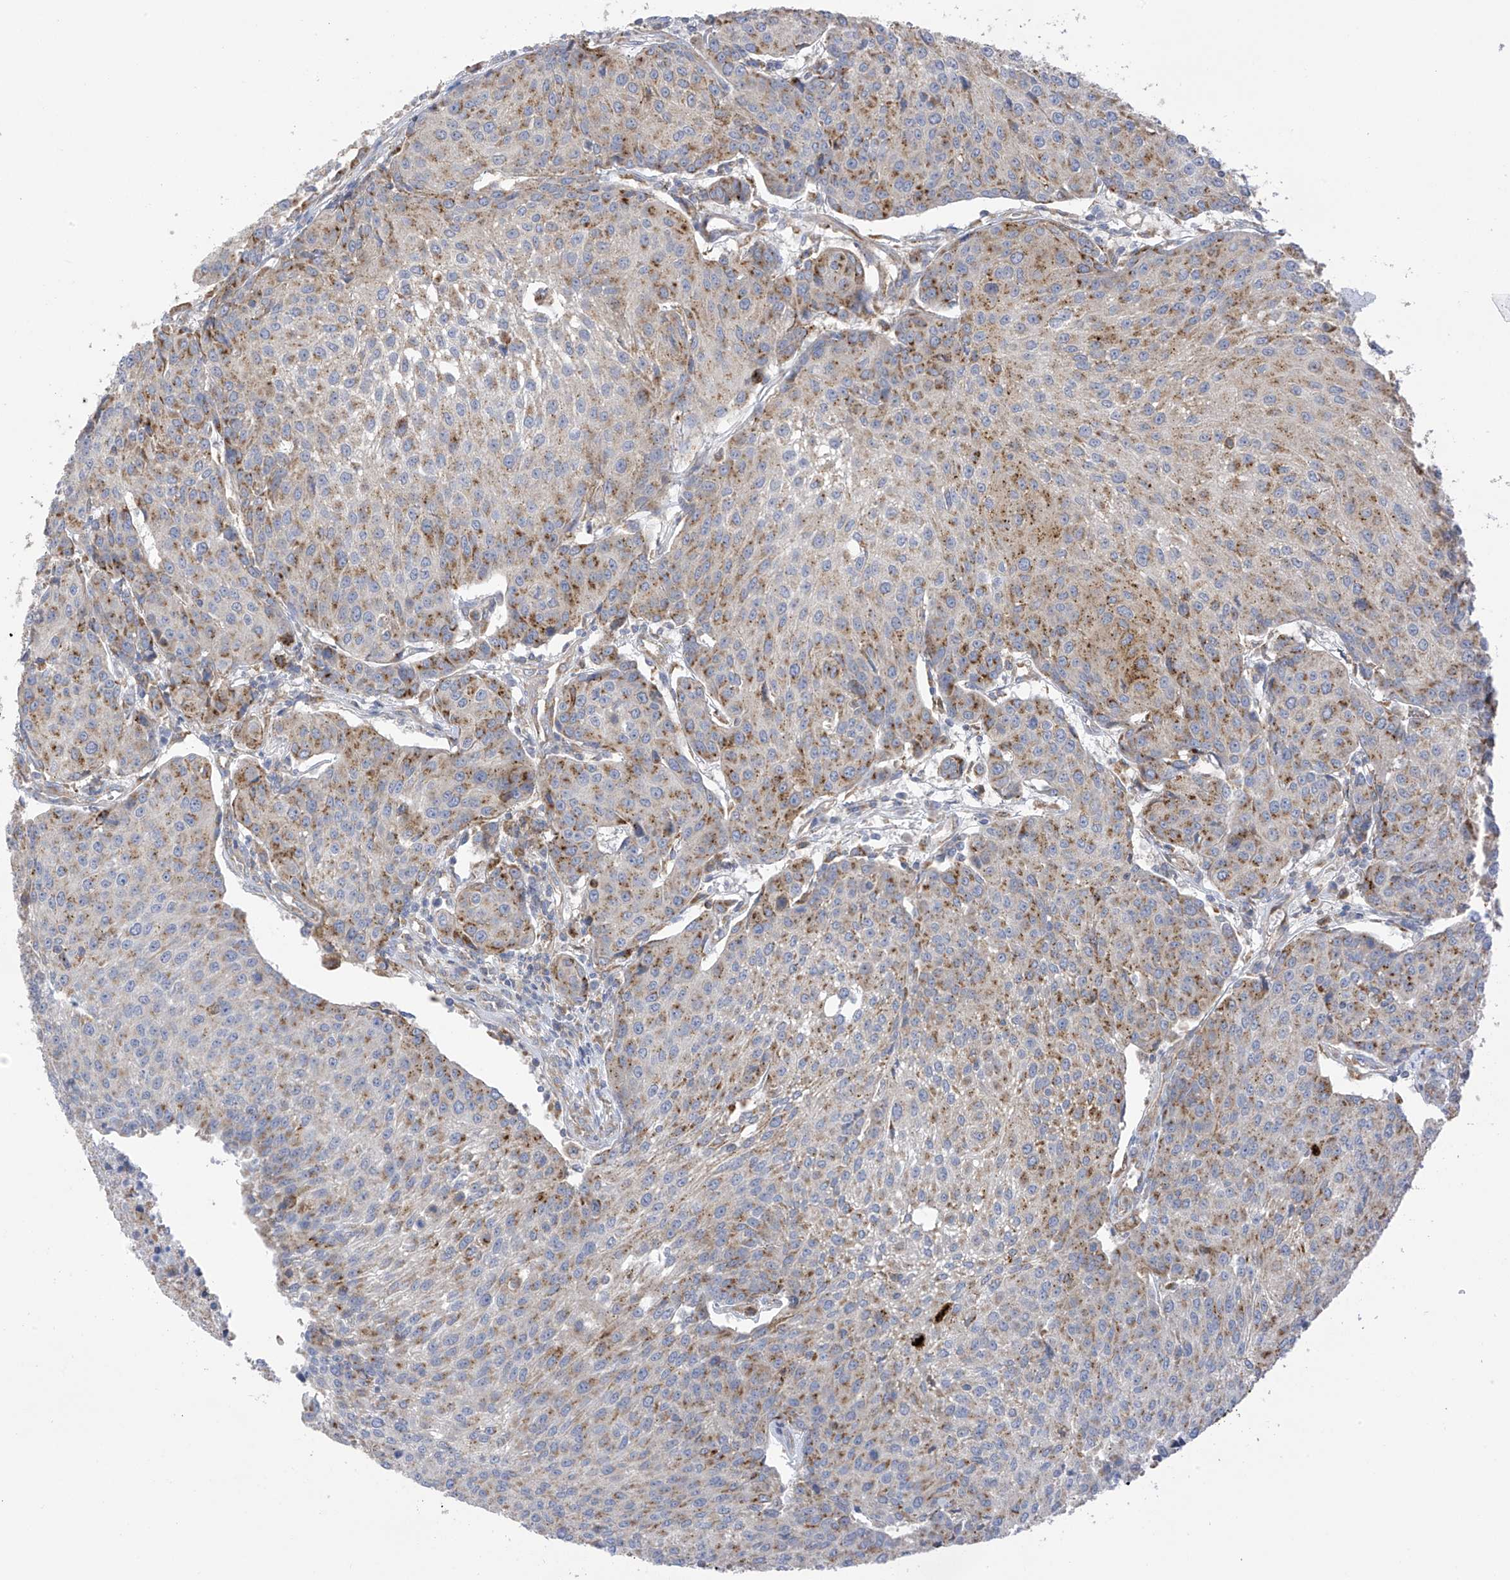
{"staining": {"intensity": "moderate", "quantity": "25%-75%", "location": "cytoplasmic/membranous"}, "tissue": "urothelial cancer", "cell_type": "Tumor cells", "image_type": "cancer", "snomed": [{"axis": "morphology", "description": "Urothelial carcinoma, High grade"}, {"axis": "topography", "description": "Urinary bladder"}], "caption": "Immunohistochemistry (DAB (3,3'-diaminobenzidine)) staining of human urothelial carcinoma (high-grade) demonstrates moderate cytoplasmic/membranous protein positivity in about 25%-75% of tumor cells.", "gene": "ITM2B", "patient": {"sex": "female", "age": 85}}